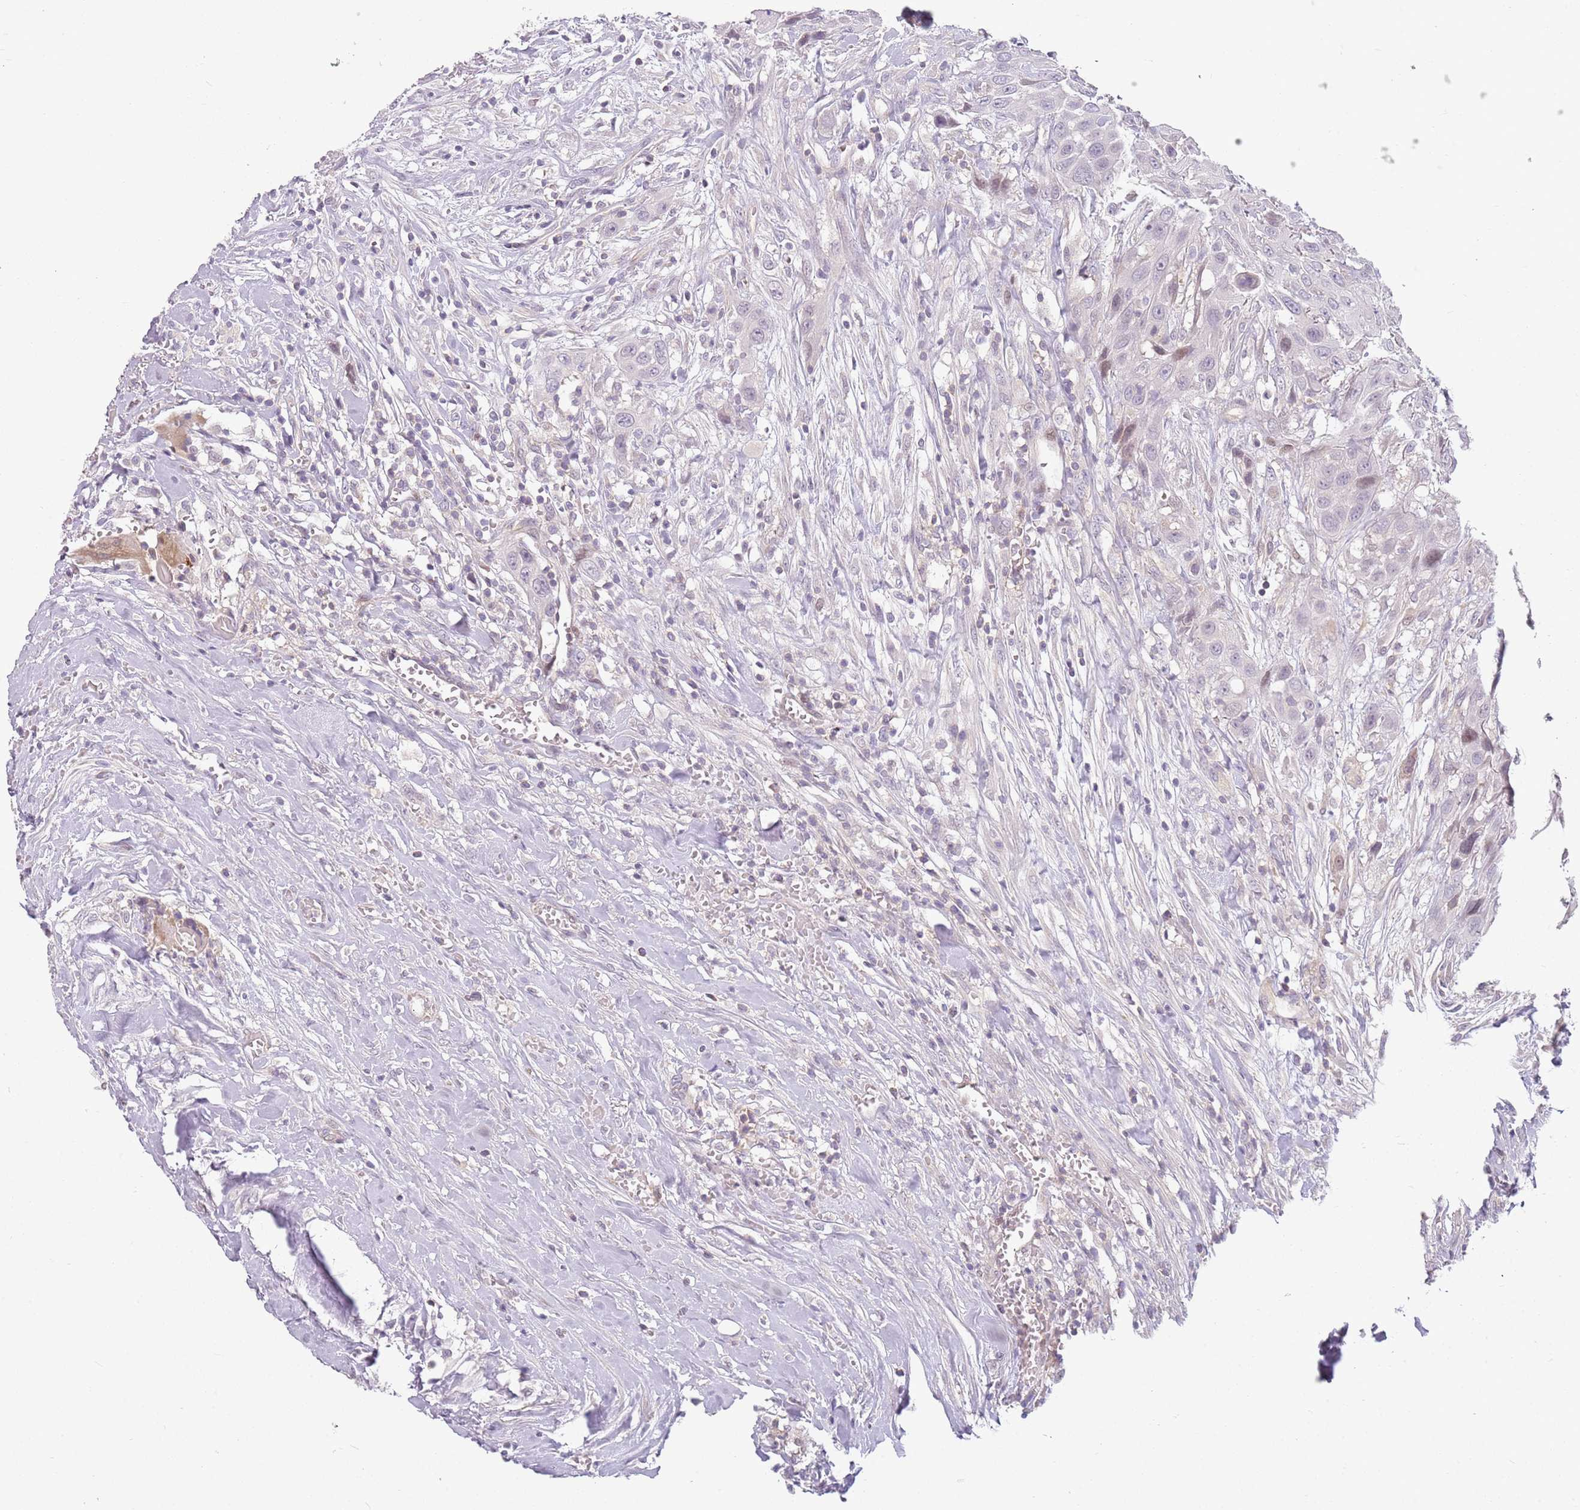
{"staining": {"intensity": "negative", "quantity": "none", "location": "none"}, "tissue": "head and neck cancer", "cell_type": "Tumor cells", "image_type": "cancer", "snomed": [{"axis": "morphology", "description": "Squamous cell carcinoma, NOS"}, {"axis": "topography", "description": "Head-Neck"}], "caption": "This image is of head and neck squamous cell carcinoma stained with IHC to label a protein in brown with the nuclei are counter-stained blue. There is no positivity in tumor cells.", "gene": "DEFB116", "patient": {"sex": "male", "age": 81}}